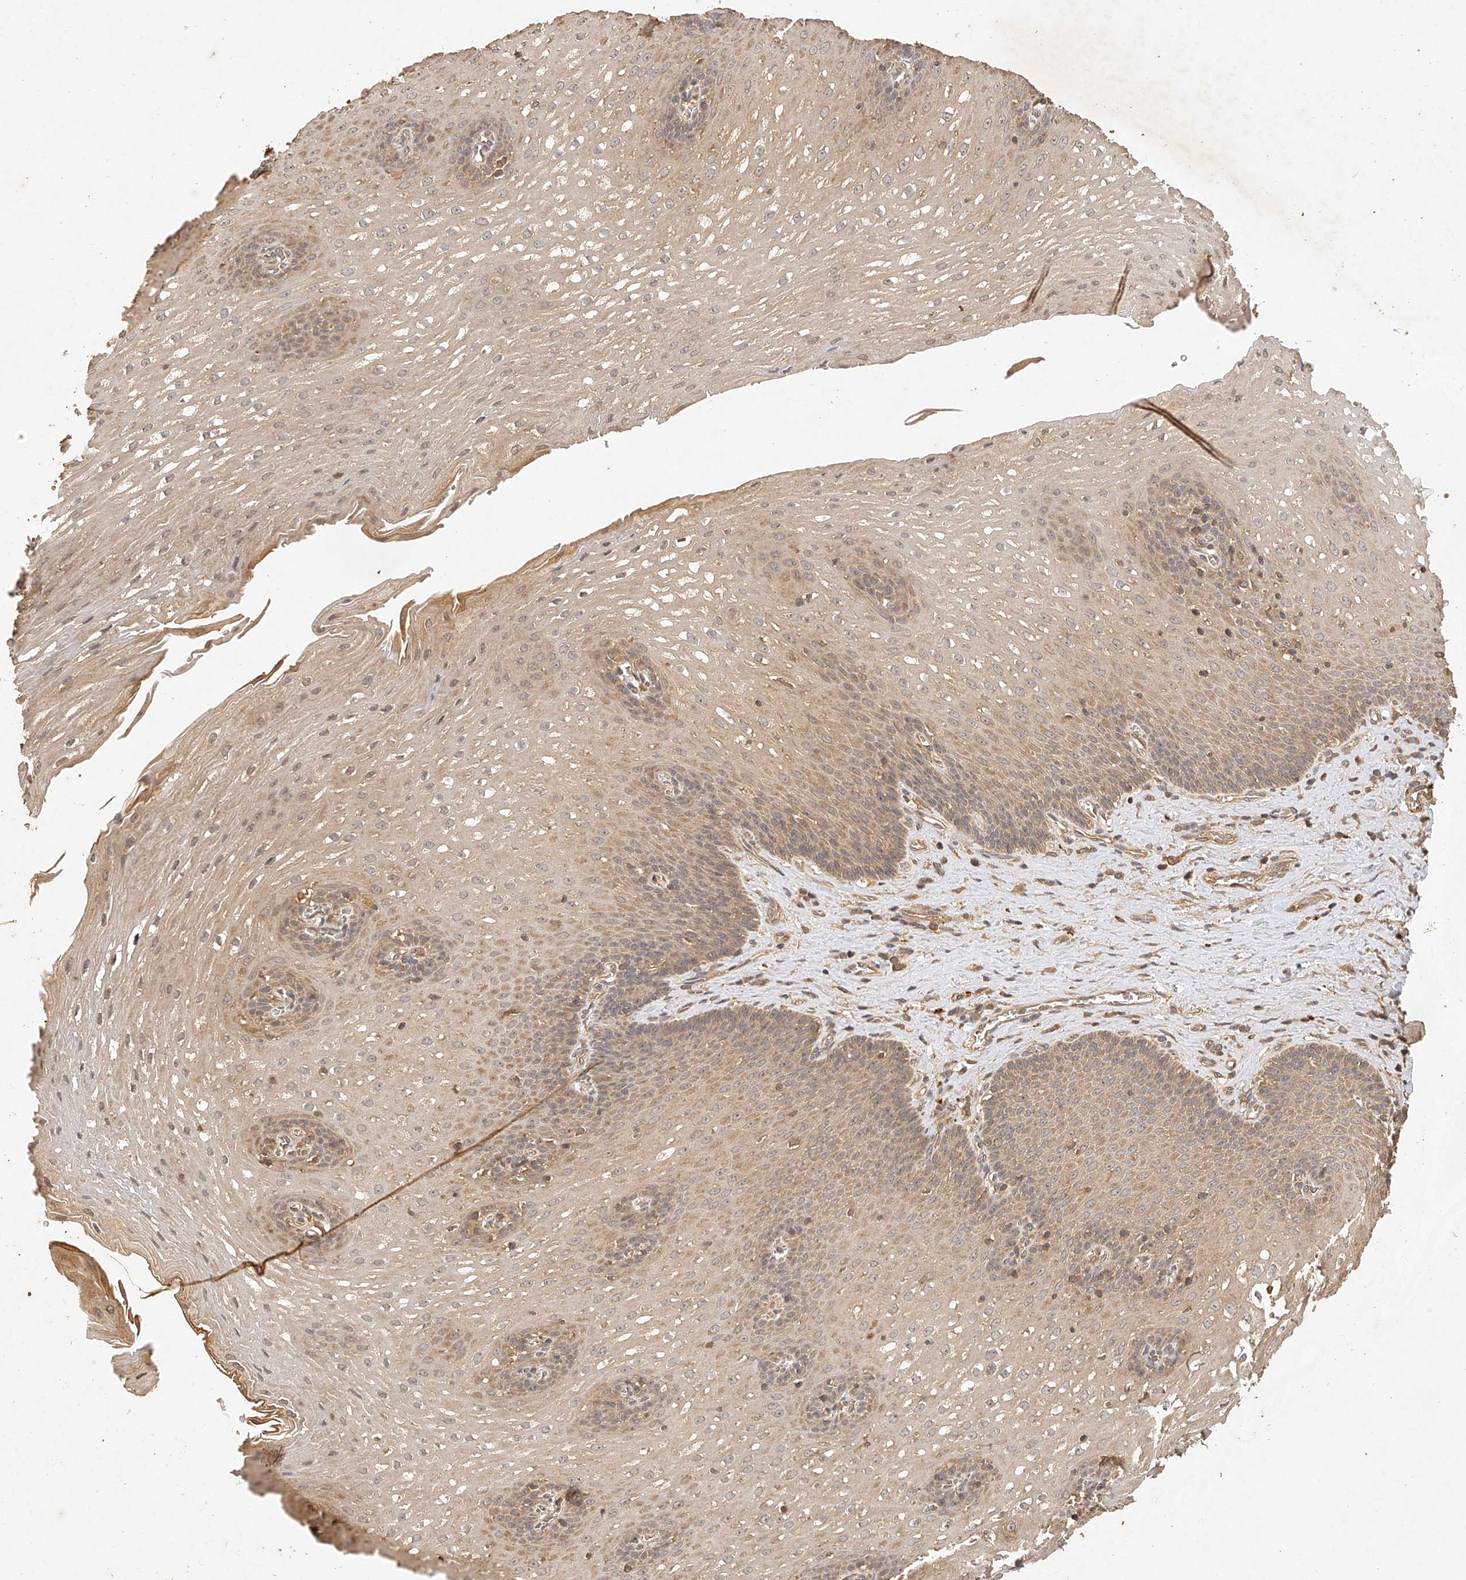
{"staining": {"intensity": "moderate", "quantity": ">75%", "location": "cytoplasmic/membranous,nuclear"}, "tissue": "esophagus", "cell_type": "Squamous epithelial cells", "image_type": "normal", "snomed": [{"axis": "morphology", "description": "Normal tissue, NOS"}, {"axis": "topography", "description": "Esophagus"}], "caption": "A photomicrograph of esophagus stained for a protein displays moderate cytoplasmic/membranous,nuclear brown staining in squamous epithelial cells. The protein is stained brown, and the nuclei are stained in blue (DAB (3,3'-diaminobenzidine) IHC with brightfield microscopy, high magnification).", "gene": "NSMAF", "patient": {"sex": "male", "age": 48}}